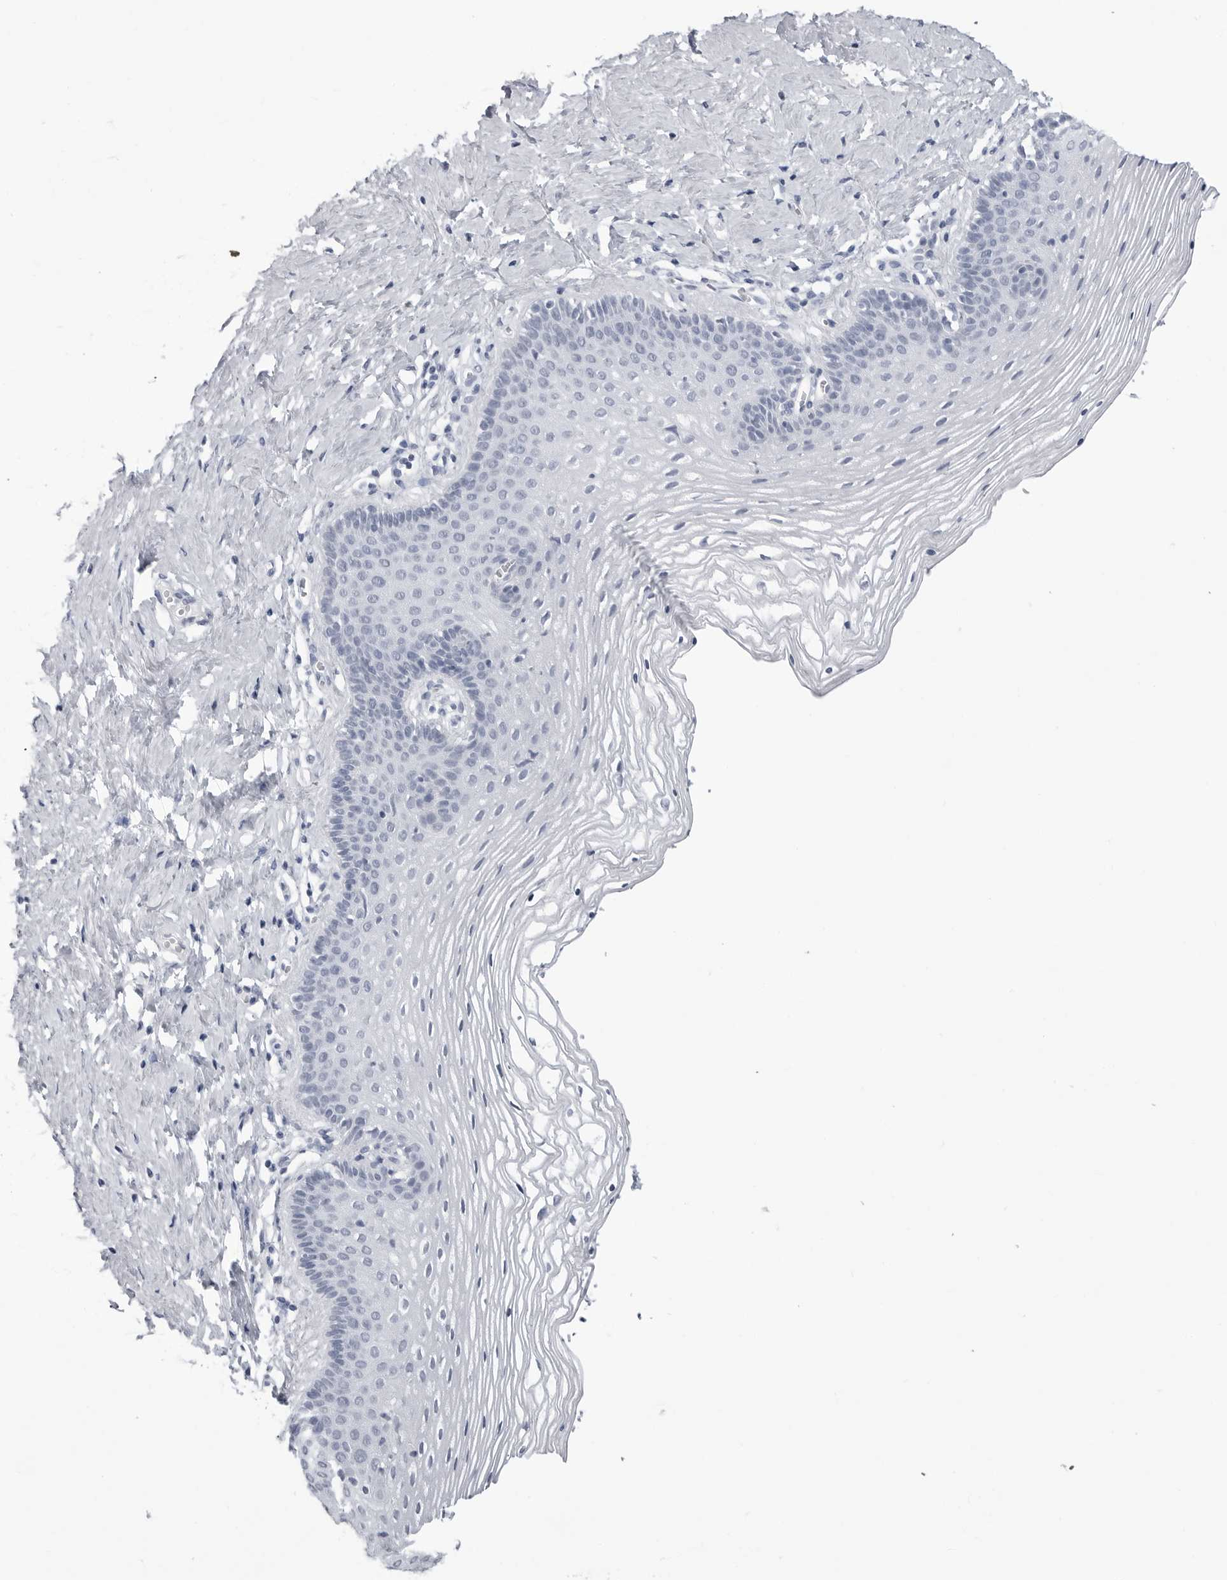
{"staining": {"intensity": "negative", "quantity": "none", "location": "none"}, "tissue": "vagina", "cell_type": "Squamous epithelial cells", "image_type": "normal", "snomed": [{"axis": "morphology", "description": "Normal tissue, NOS"}, {"axis": "topography", "description": "Vagina"}], "caption": "Image shows no significant protein expression in squamous epithelial cells of unremarkable vagina. (DAB IHC visualized using brightfield microscopy, high magnification).", "gene": "PGA3", "patient": {"sex": "female", "age": 32}}